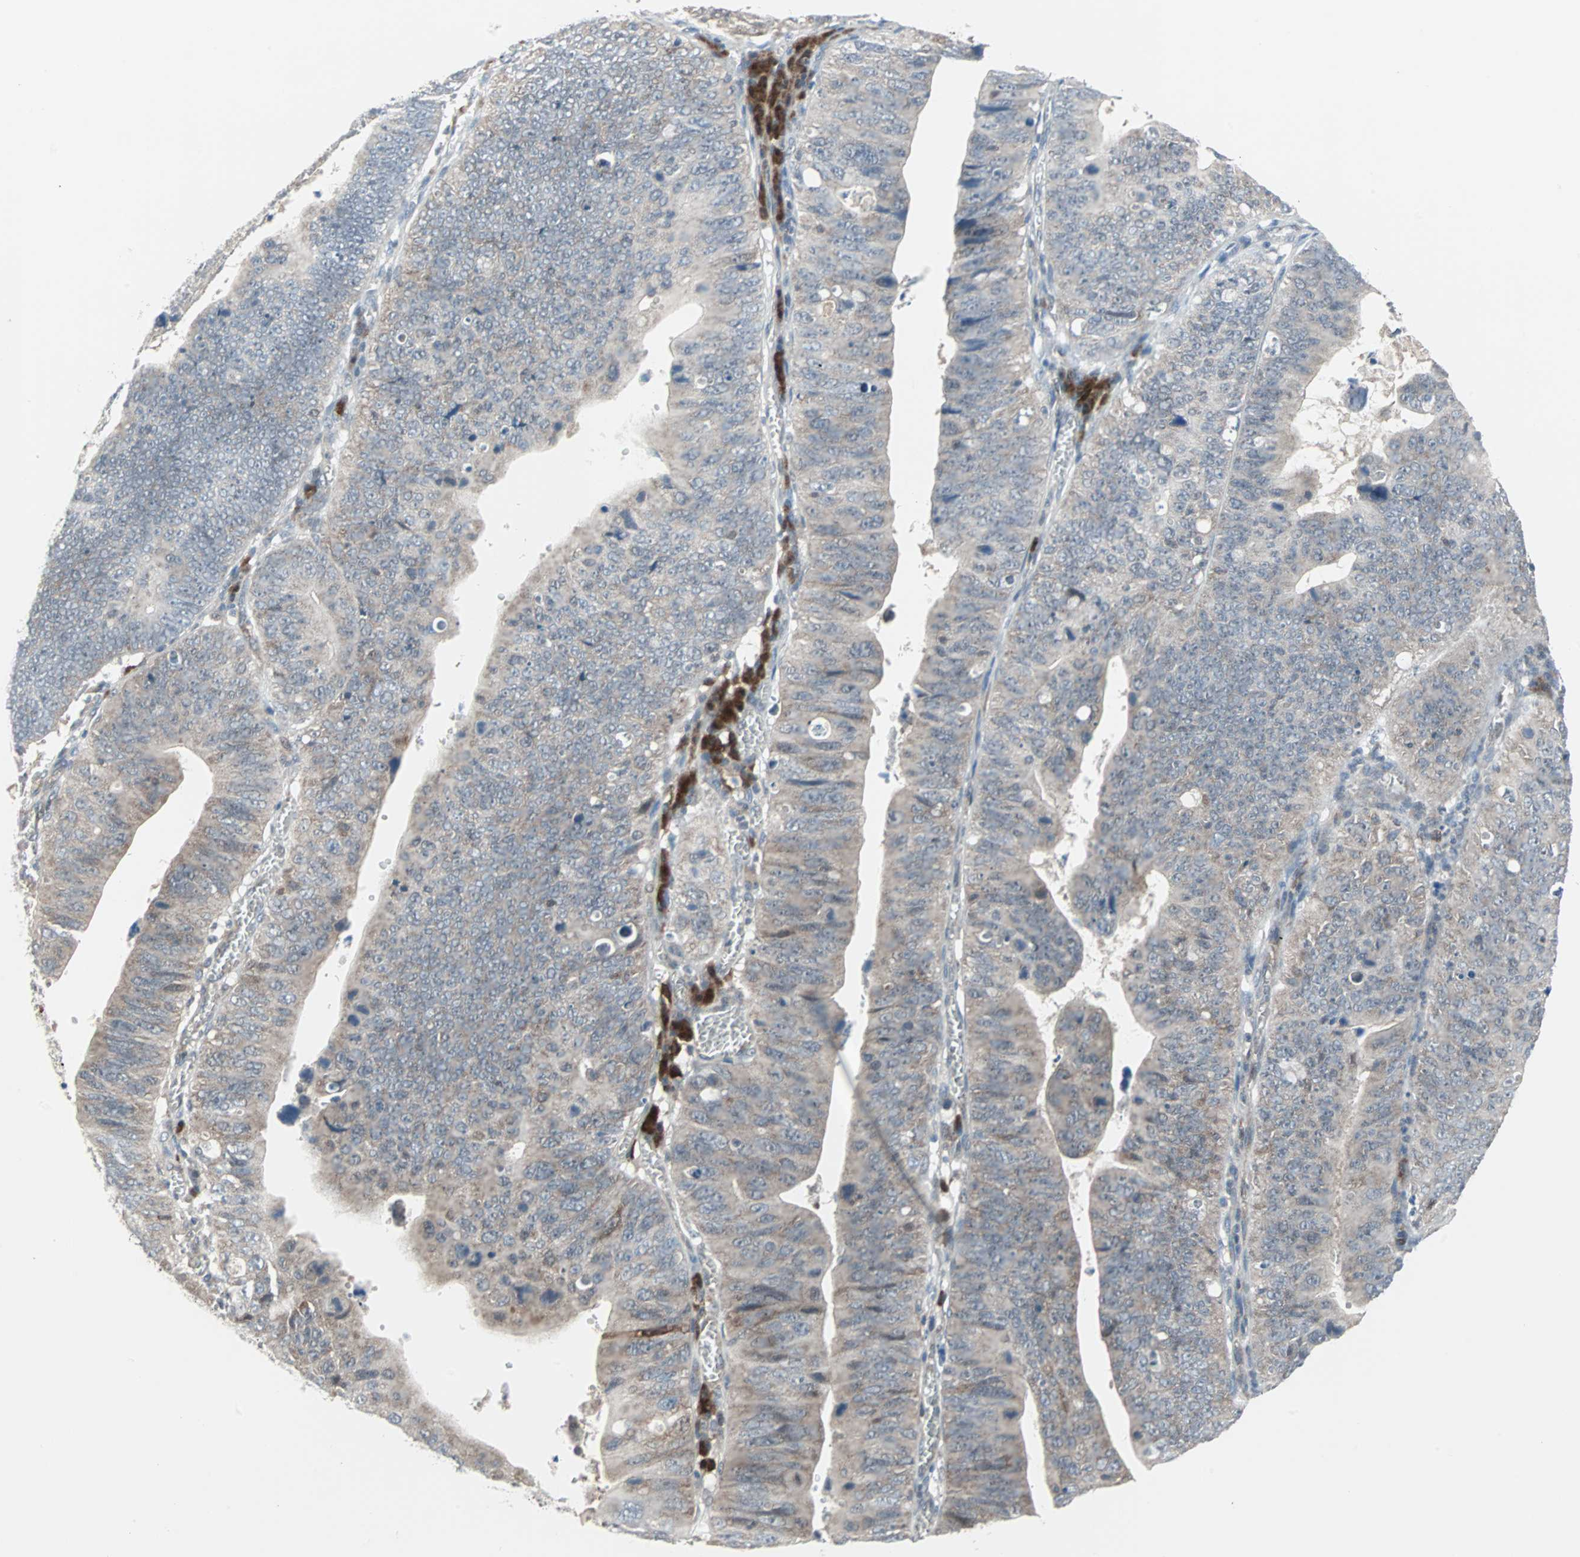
{"staining": {"intensity": "weak", "quantity": "<25%", "location": "cytoplasmic/membranous"}, "tissue": "stomach cancer", "cell_type": "Tumor cells", "image_type": "cancer", "snomed": [{"axis": "morphology", "description": "Adenocarcinoma, NOS"}, {"axis": "topography", "description": "Stomach"}], "caption": "Stomach cancer (adenocarcinoma) was stained to show a protein in brown. There is no significant staining in tumor cells.", "gene": "CASP3", "patient": {"sex": "male", "age": 59}}